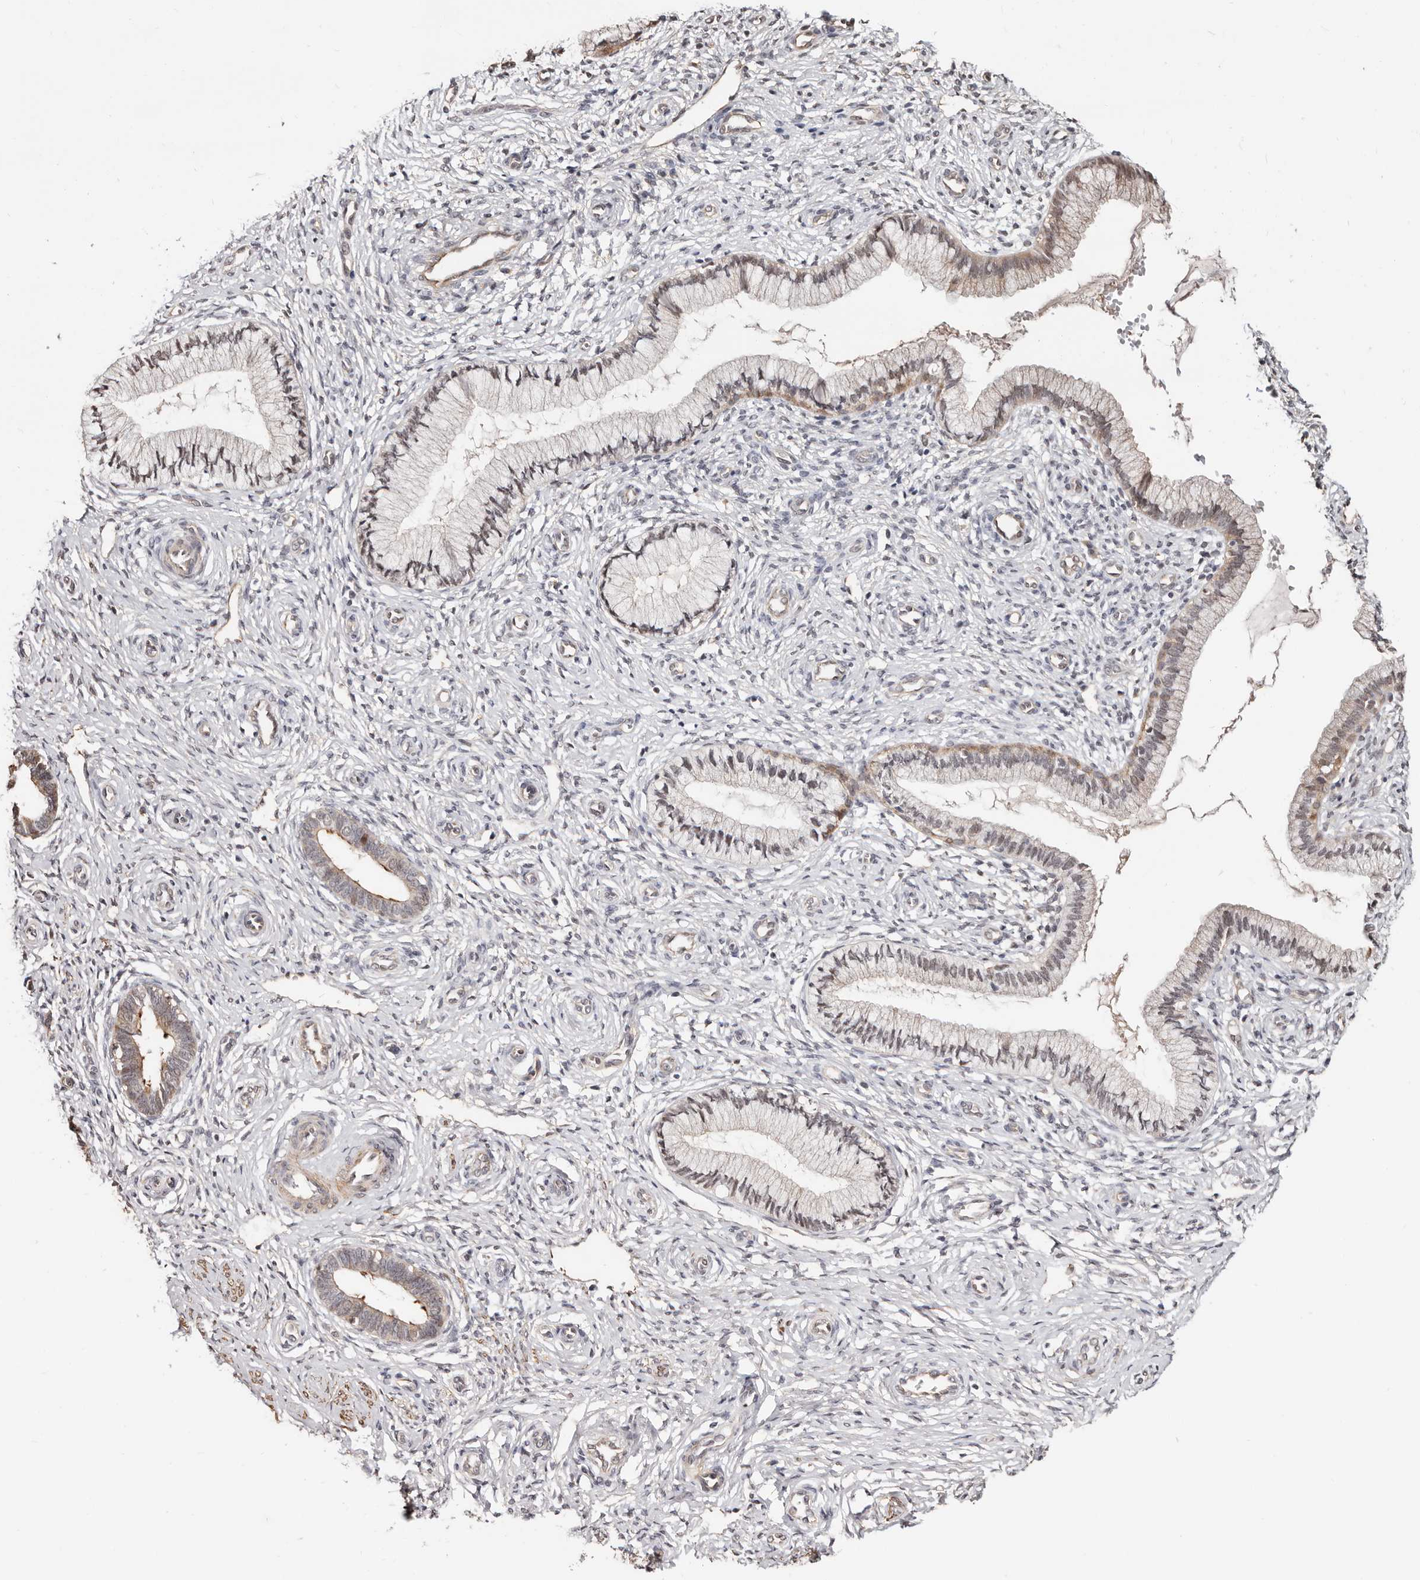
{"staining": {"intensity": "weak", "quantity": "25%-75%", "location": "cytoplasmic/membranous"}, "tissue": "cervix", "cell_type": "Glandular cells", "image_type": "normal", "snomed": [{"axis": "morphology", "description": "Normal tissue, NOS"}, {"axis": "topography", "description": "Cervix"}], "caption": "Immunohistochemical staining of normal human cervix exhibits low levels of weak cytoplasmic/membranous expression in approximately 25%-75% of glandular cells.", "gene": "TRIP13", "patient": {"sex": "female", "age": 27}}